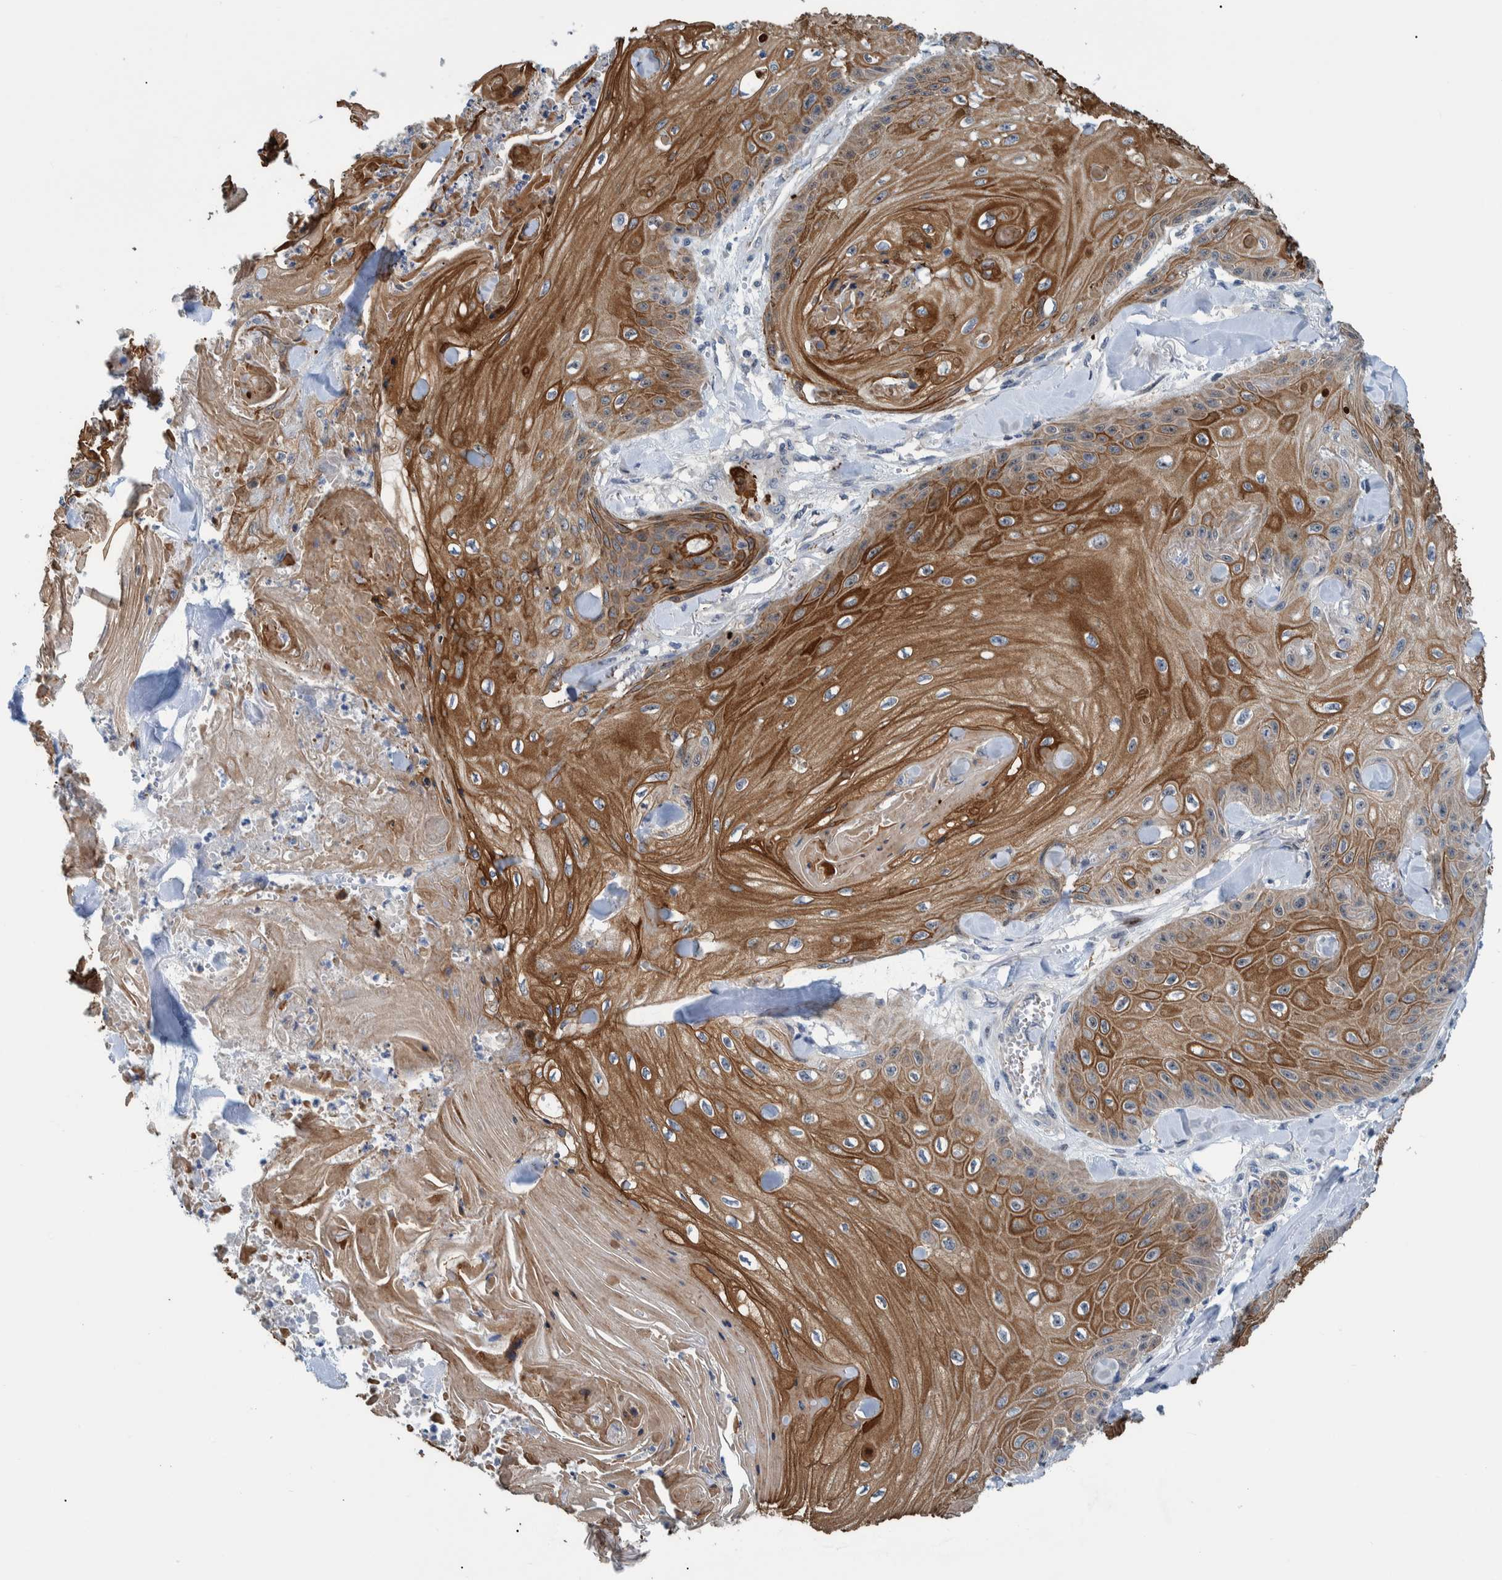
{"staining": {"intensity": "moderate", "quantity": ">75%", "location": "cytoplasmic/membranous"}, "tissue": "skin cancer", "cell_type": "Tumor cells", "image_type": "cancer", "snomed": [{"axis": "morphology", "description": "Squamous cell carcinoma, NOS"}, {"axis": "topography", "description": "Skin"}], "caption": "This photomicrograph reveals skin squamous cell carcinoma stained with IHC to label a protein in brown. The cytoplasmic/membranous of tumor cells show moderate positivity for the protein. Nuclei are counter-stained blue.", "gene": "MKS1", "patient": {"sex": "male", "age": 74}}